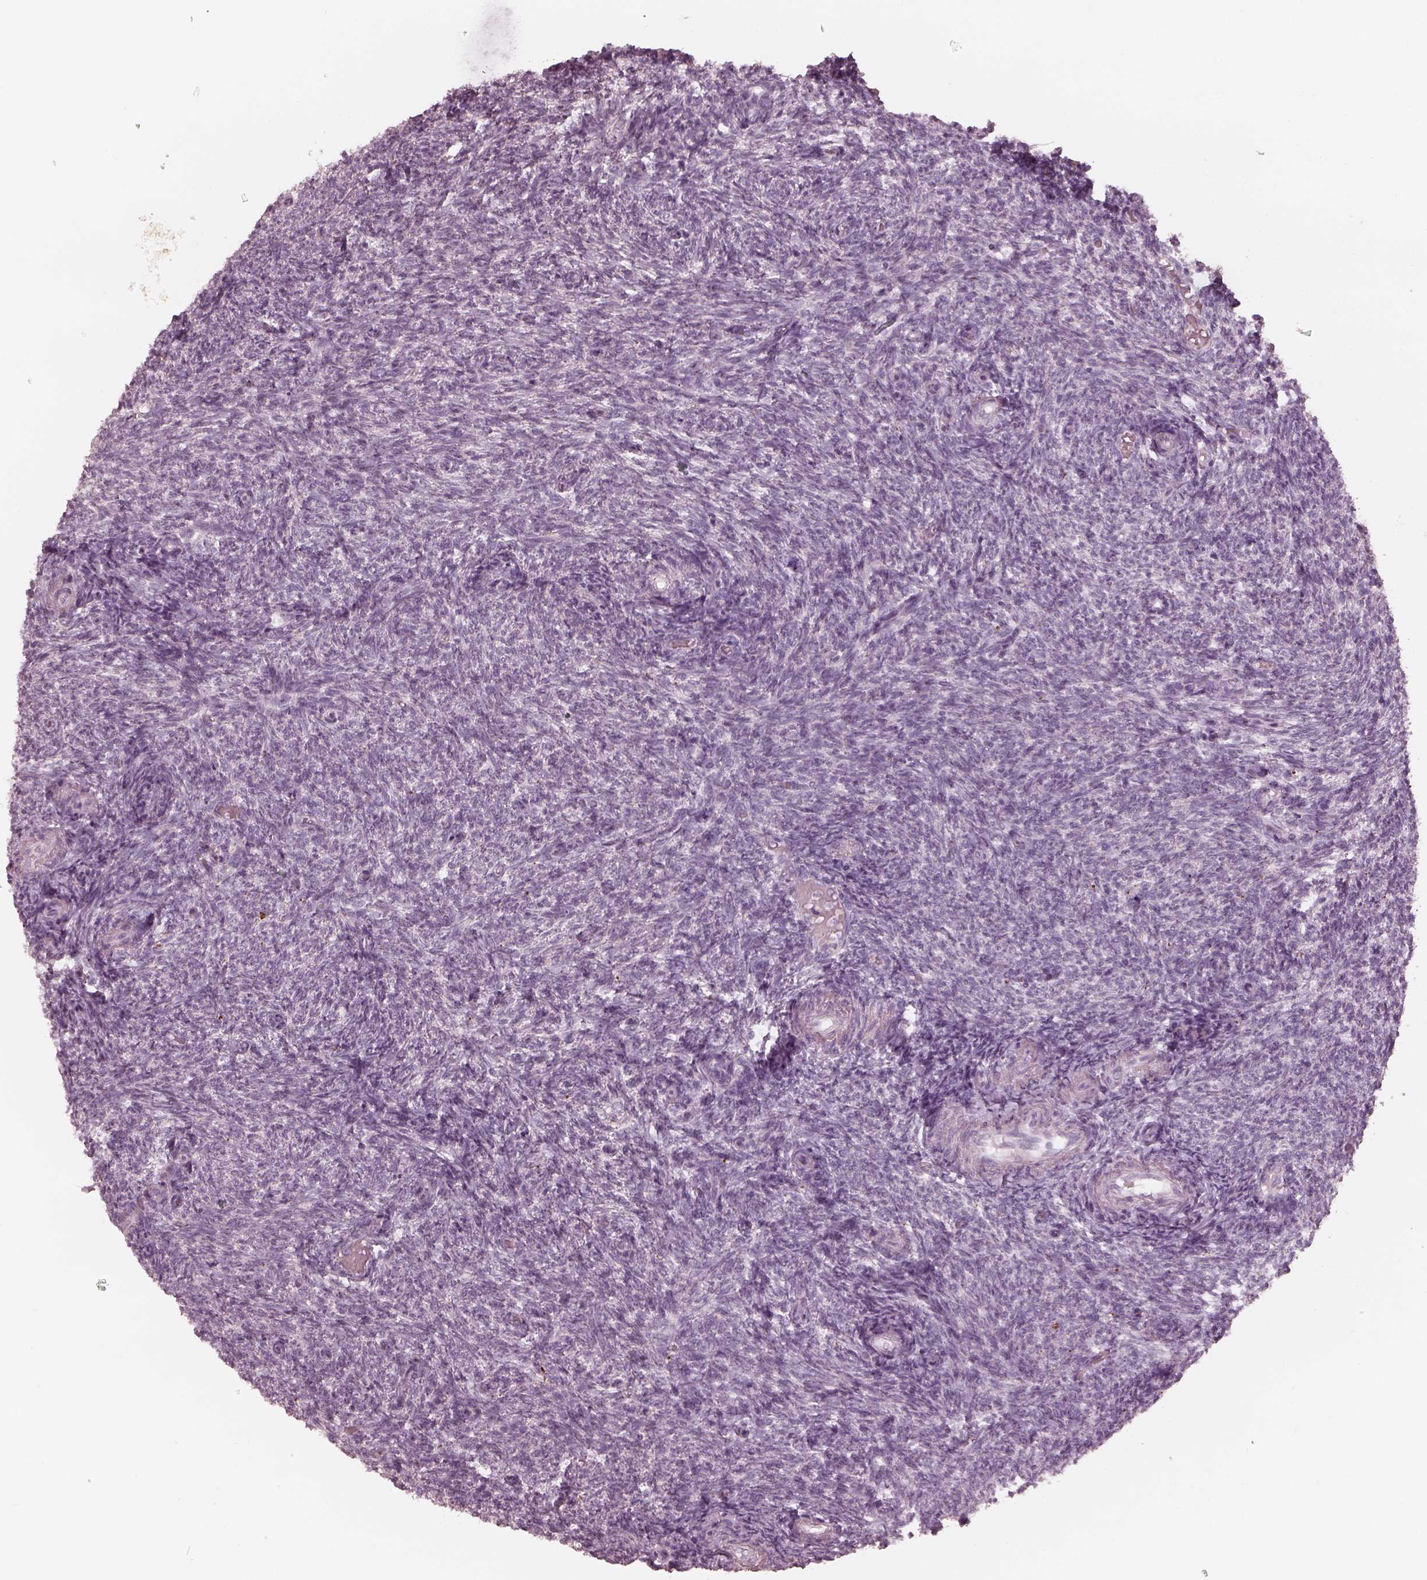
{"staining": {"intensity": "negative", "quantity": "none", "location": "none"}, "tissue": "ovary", "cell_type": "Follicle cells", "image_type": "normal", "snomed": [{"axis": "morphology", "description": "Normal tissue, NOS"}, {"axis": "topography", "description": "Ovary"}], "caption": "IHC photomicrograph of benign ovary: ovary stained with DAB (3,3'-diaminobenzidine) exhibits no significant protein positivity in follicle cells. (DAB immunohistochemistry visualized using brightfield microscopy, high magnification).", "gene": "ADRB3", "patient": {"sex": "female", "age": 39}}